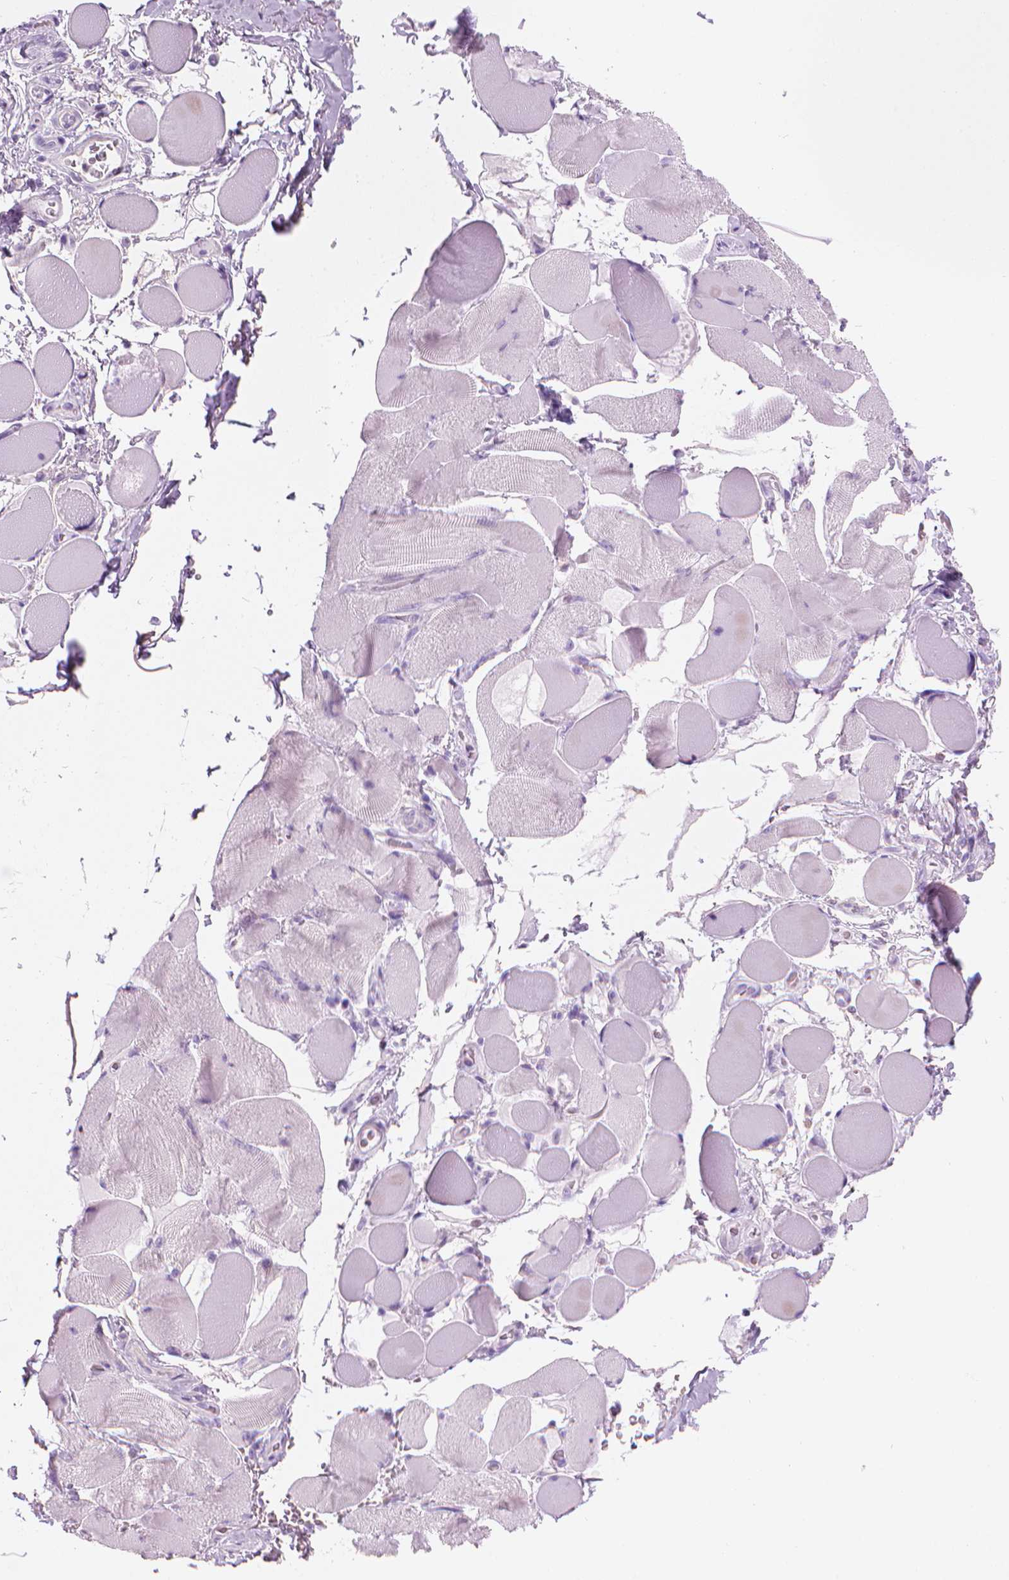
{"staining": {"intensity": "negative", "quantity": "none", "location": "none"}, "tissue": "skeletal muscle", "cell_type": "Myocytes", "image_type": "normal", "snomed": [{"axis": "morphology", "description": "Normal tissue, NOS"}, {"axis": "topography", "description": "Skeletal muscle"}, {"axis": "topography", "description": "Anal"}, {"axis": "topography", "description": "Peripheral nerve tissue"}], "caption": "The immunohistochemistry histopathology image has no significant positivity in myocytes of skeletal muscle.", "gene": "TTC29", "patient": {"sex": "male", "age": 53}}